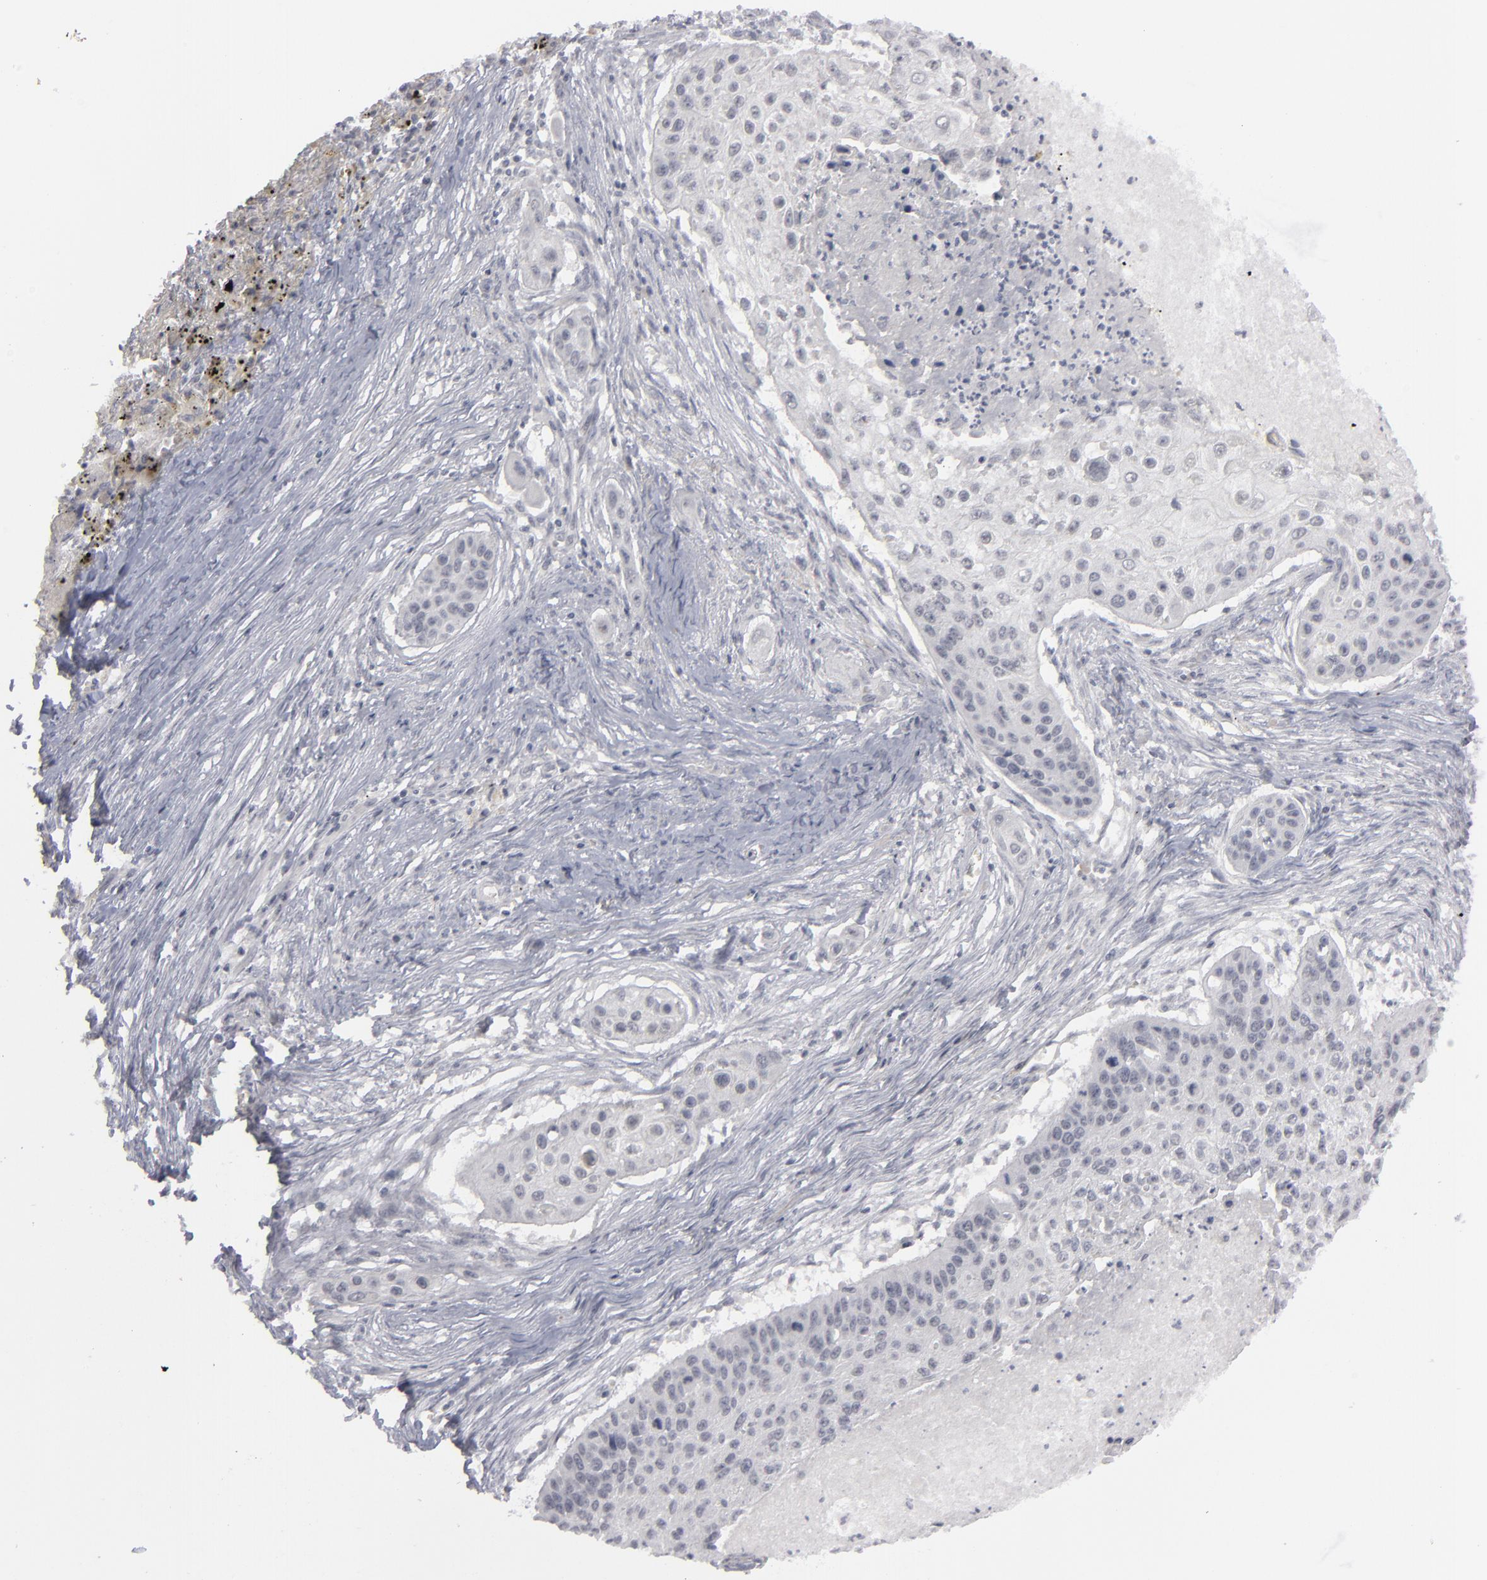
{"staining": {"intensity": "negative", "quantity": "none", "location": "none"}, "tissue": "lung cancer", "cell_type": "Tumor cells", "image_type": "cancer", "snomed": [{"axis": "morphology", "description": "Squamous cell carcinoma, NOS"}, {"axis": "topography", "description": "Lung"}], "caption": "Immunohistochemistry image of squamous cell carcinoma (lung) stained for a protein (brown), which shows no expression in tumor cells.", "gene": "KIAA1210", "patient": {"sex": "male", "age": 71}}